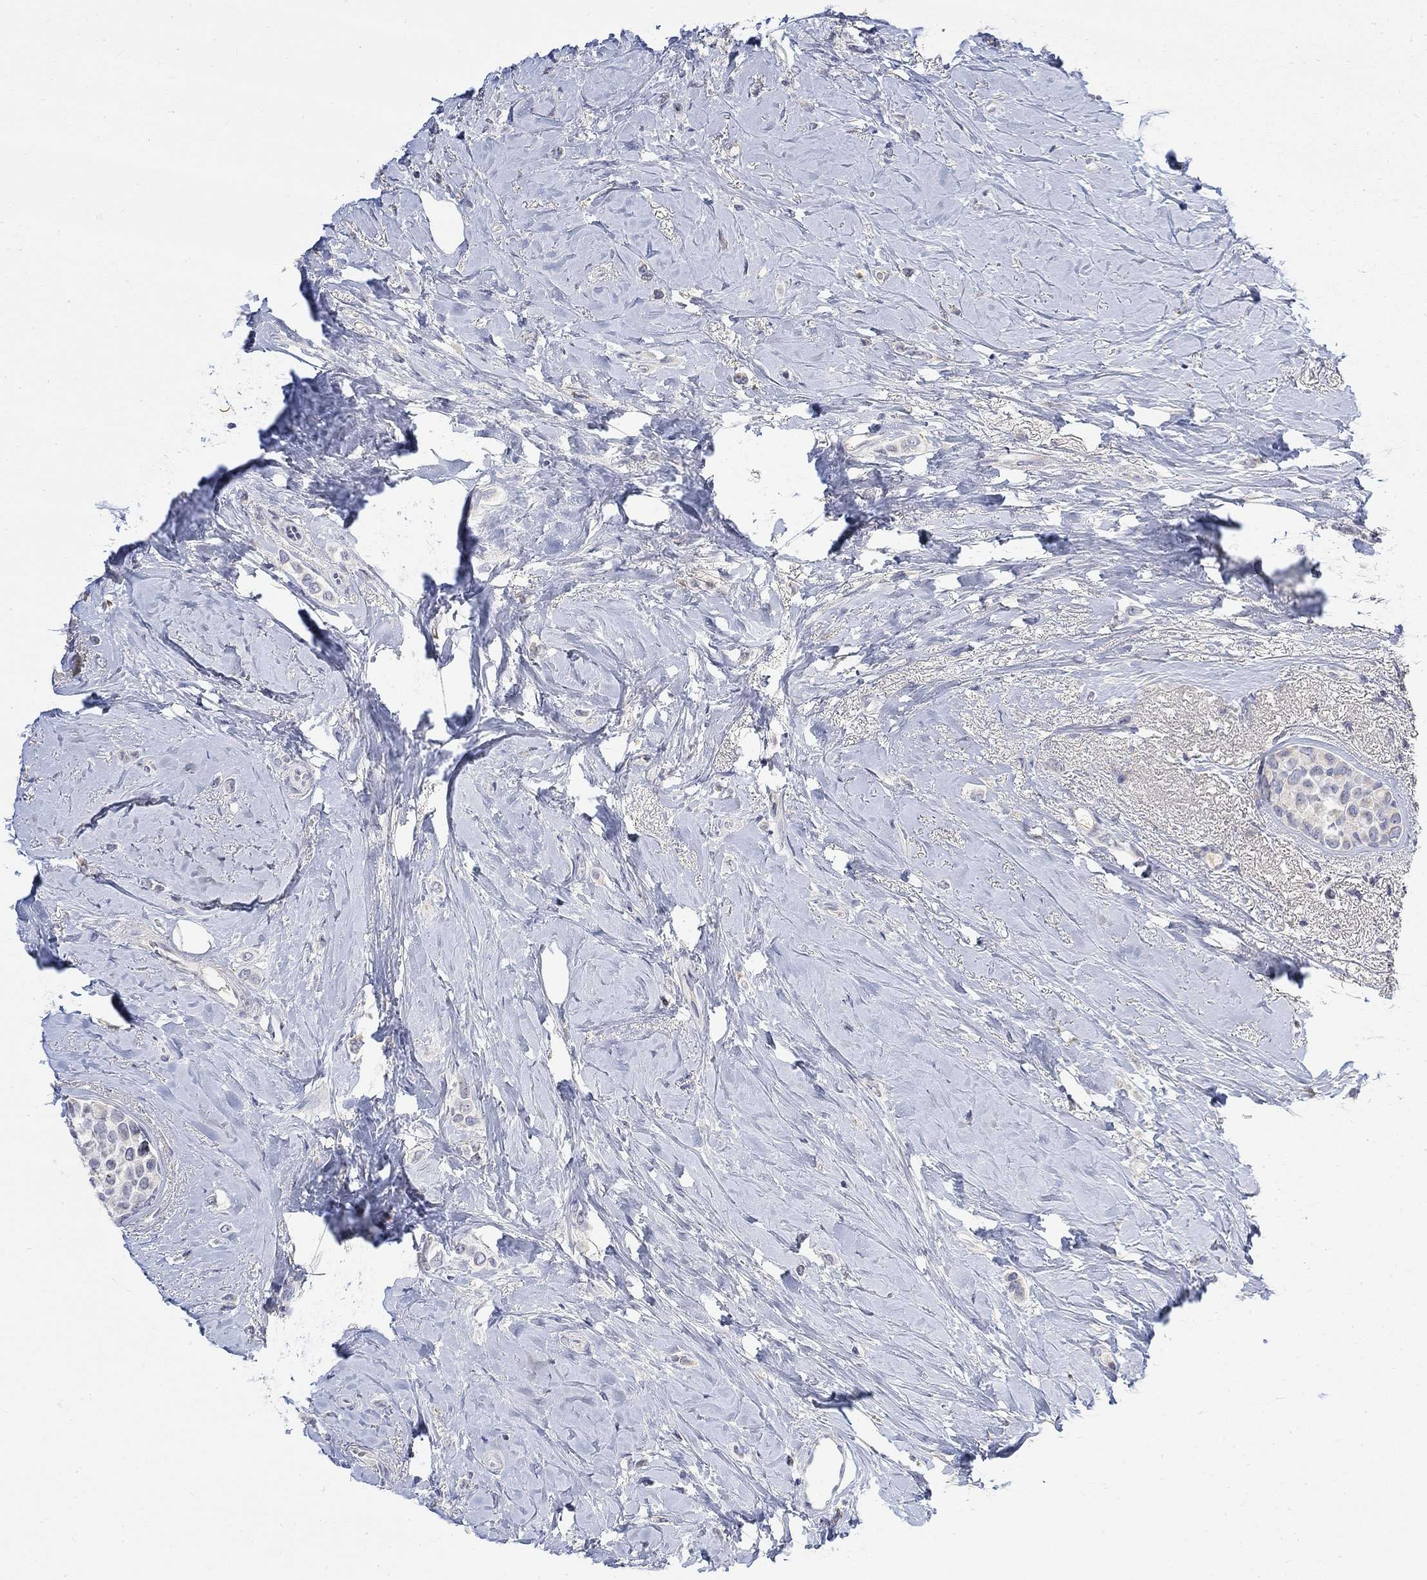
{"staining": {"intensity": "negative", "quantity": "none", "location": "none"}, "tissue": "breast cancer", "cell_type": "Tumor cells", "image_type": "cancer", "snomed": [{"axis": "morphology", "description": "Lobular carcinoma"}, {"axis": "topography", "description": "Breast"}], "caption": "IHC histopathology image of neoplastic tissue: breast cancer (lobular carcinoma) stained with DAB demonstrates no significant protein staining in tumor cells.", "gene": "FNDC5", "patient": {"sex": "female", "age": 66}}